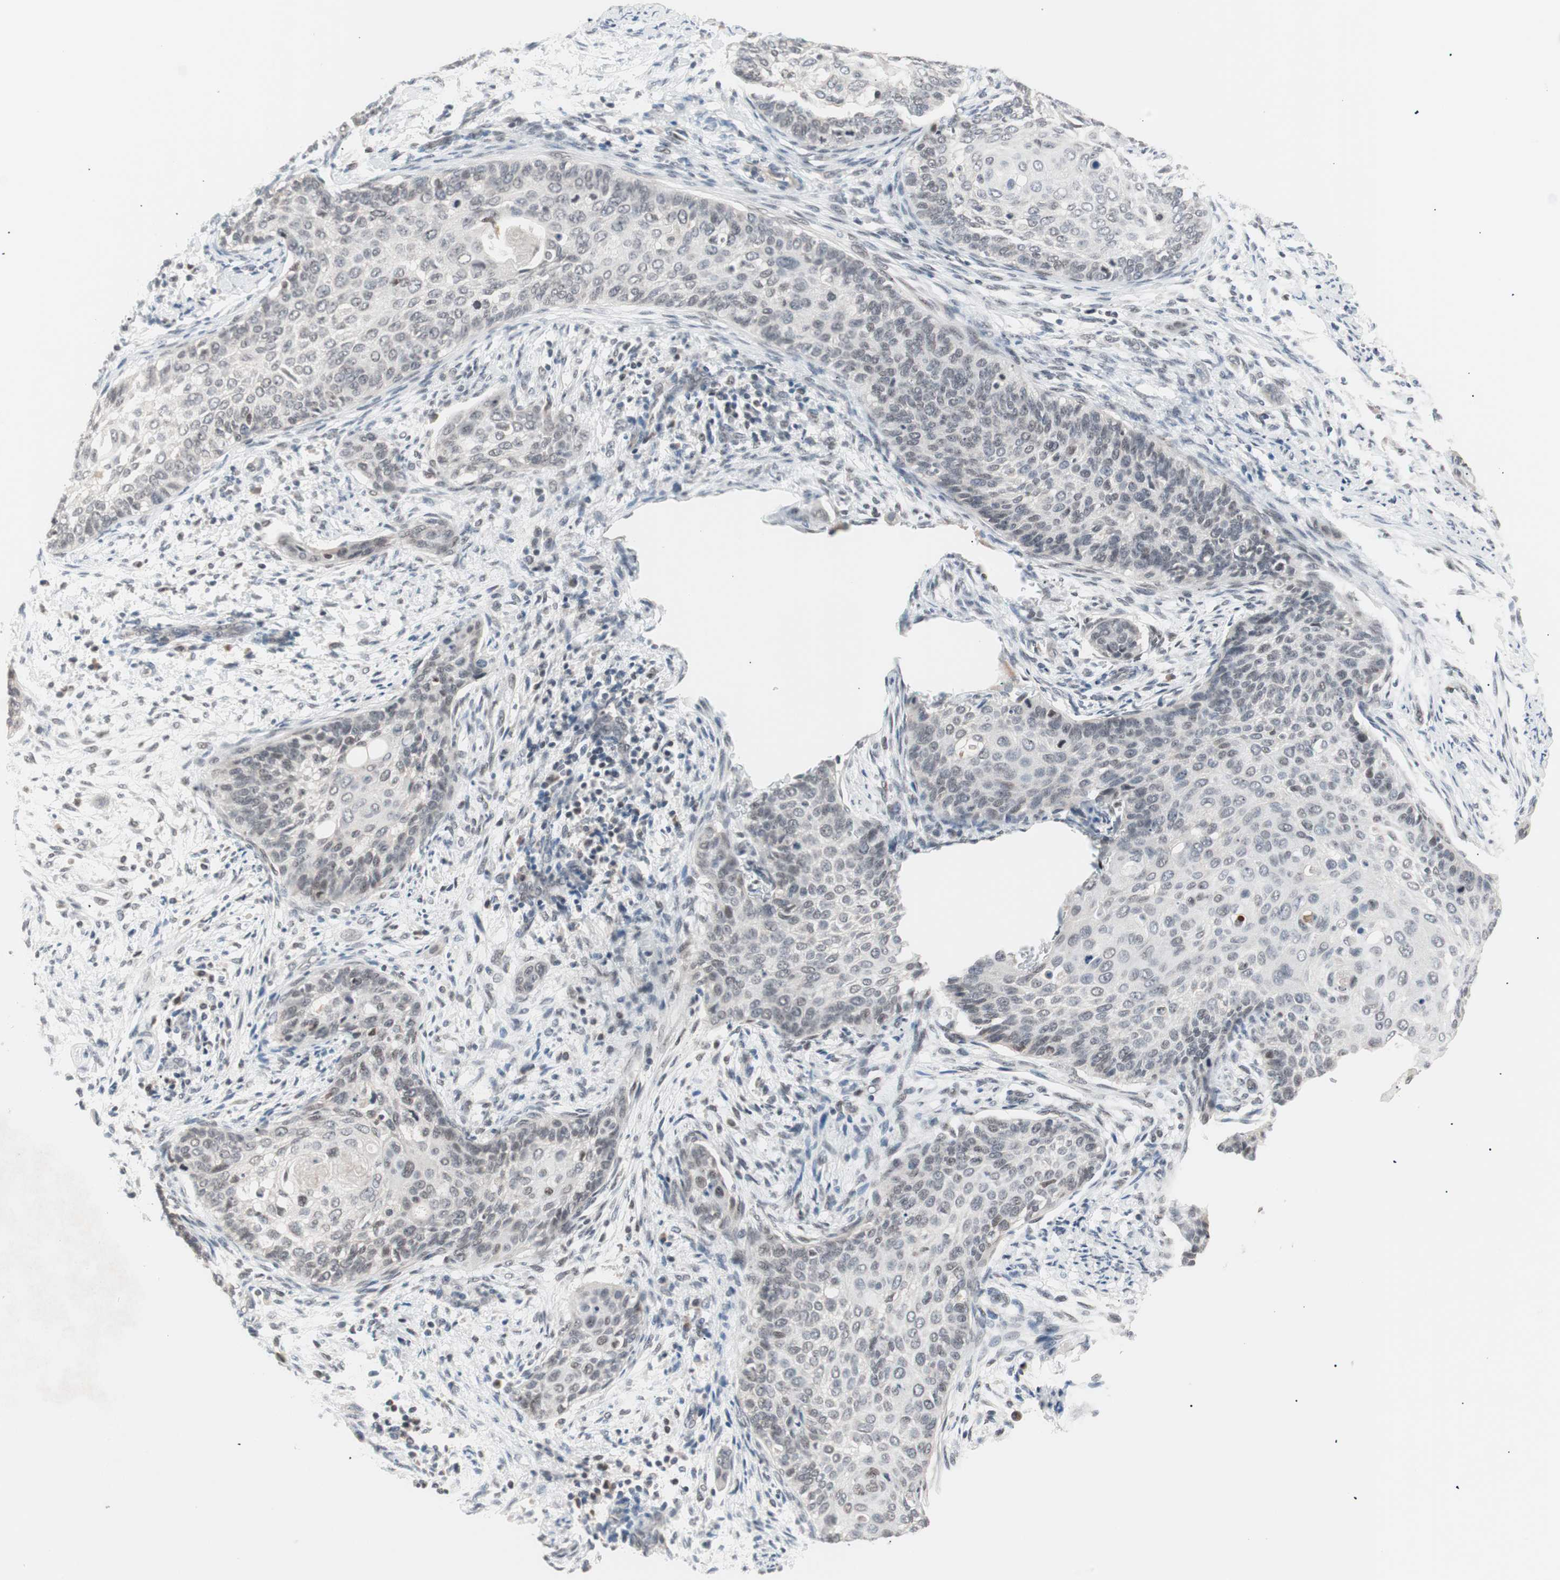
{"staining": {"intensity": "weak", "quantity": ">75%", "location": "nuclear"}, "tissue": "cervical cancer", "cell_type": "Tumor cells", "image_type": "cancer", "snomed": [{"axis": "morphology", "description": "Squamous cell carcinoma, NOS"}, {"axis": "topography", "description": "Cervix"}], "caption": "Brown immunohistochemical staining in human cervical cancer (squamous cell carcinoma) displays weak nuclear positivity in about >75% of tumor cells.", "gene": "LIG3", "patient": {"sex": "female", "age": 33}}